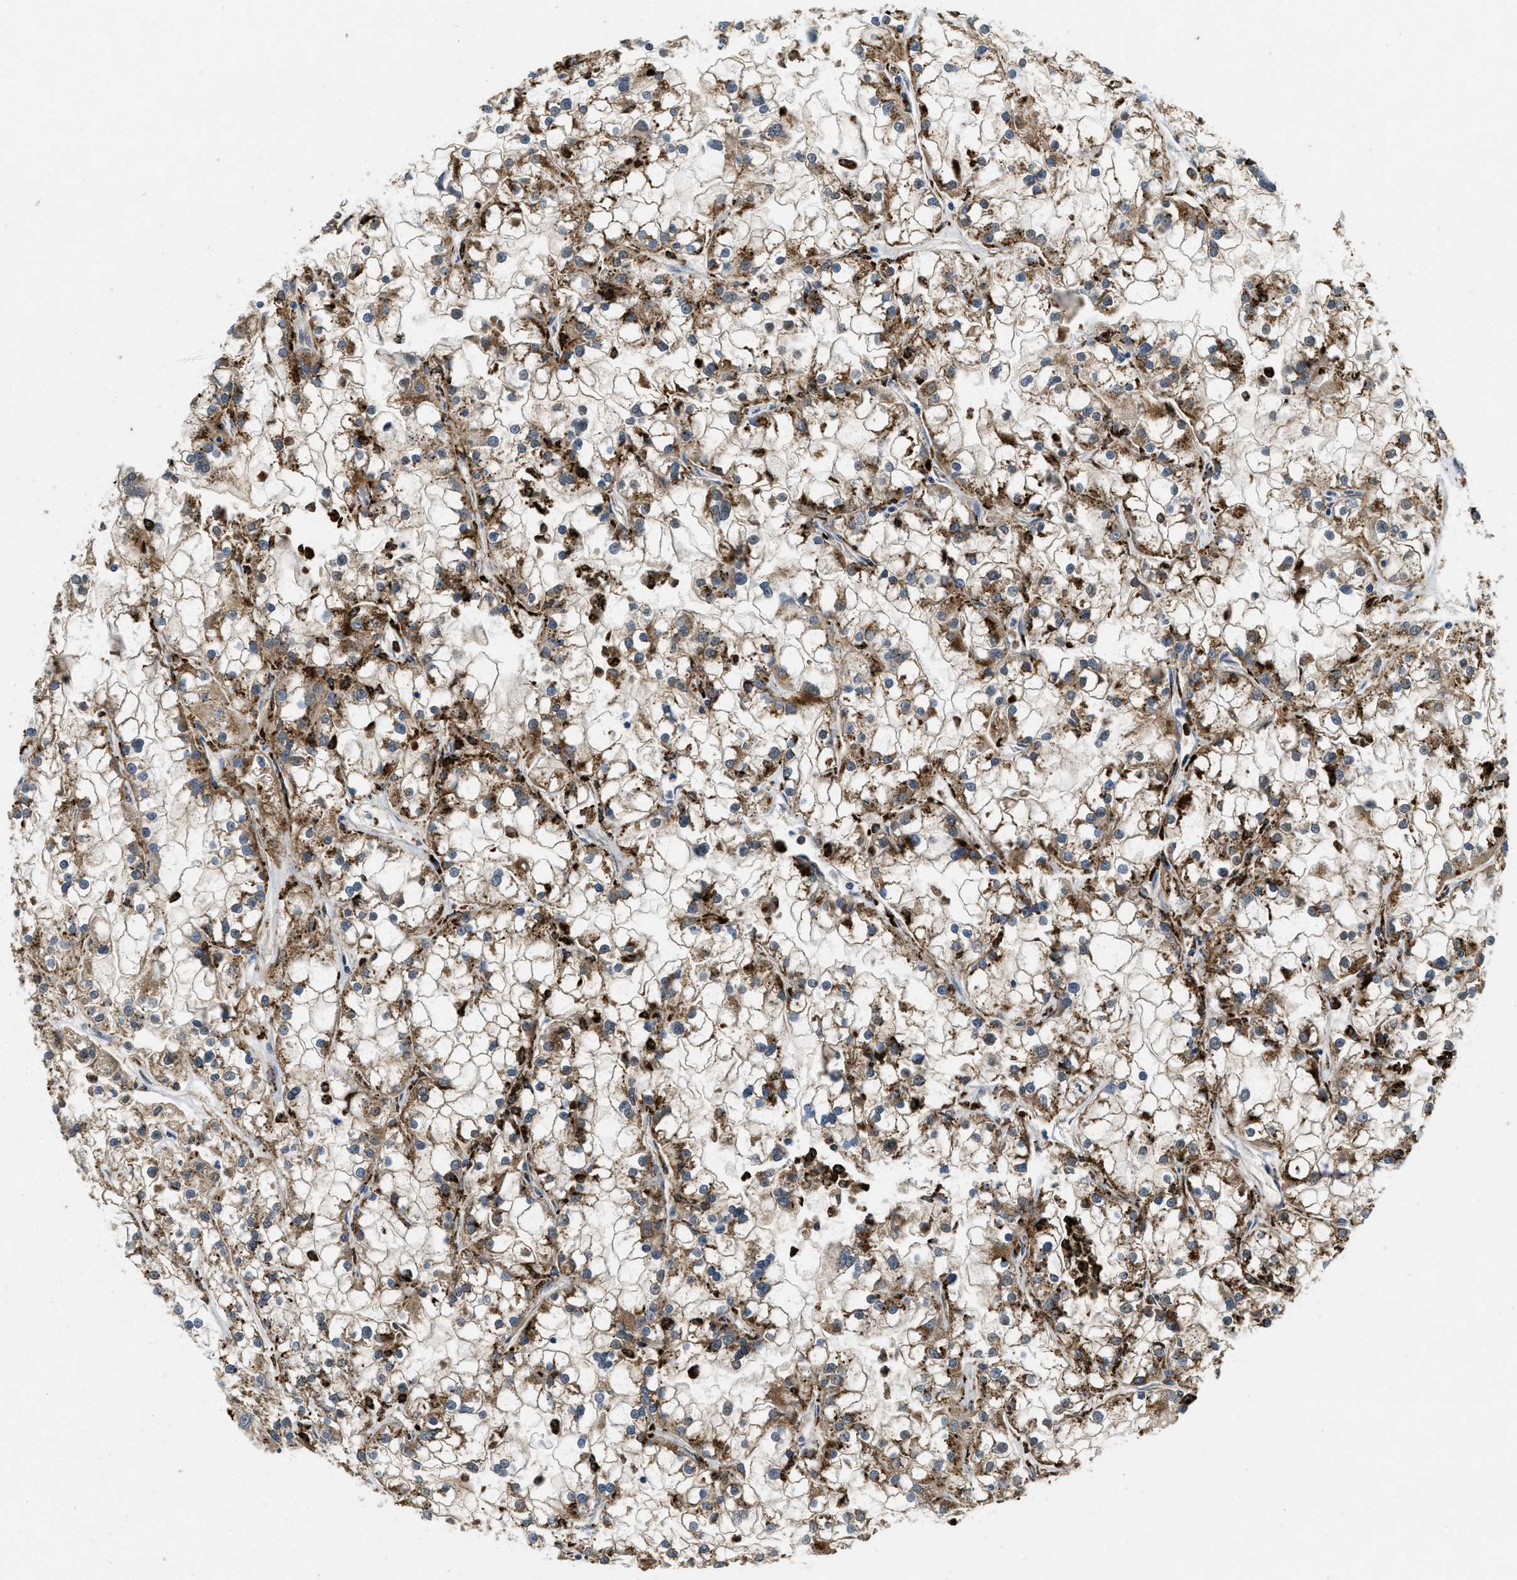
{"staining": {"intensity": "moderate", "quantity": ">75%", "location": "cytoplasmic/membranous"}, "tissue": "renal cancer", "cell_type": "Tumor cells", "image_type": "cancer", "snomed": [{"axis": "morphology", "description": "Adenocarcinoma, NOS"}, {"axis": "topography", "description": "Kidney"}], "caption": "Approximately >75% of tumor cells in human renal cancer demonstrate moderate cytoplasmic/membranous protein expression as visualized by brown immunohistochemical staining.", "gene": "BMPR2", "patient": {"sex": "female", "age": 52}}